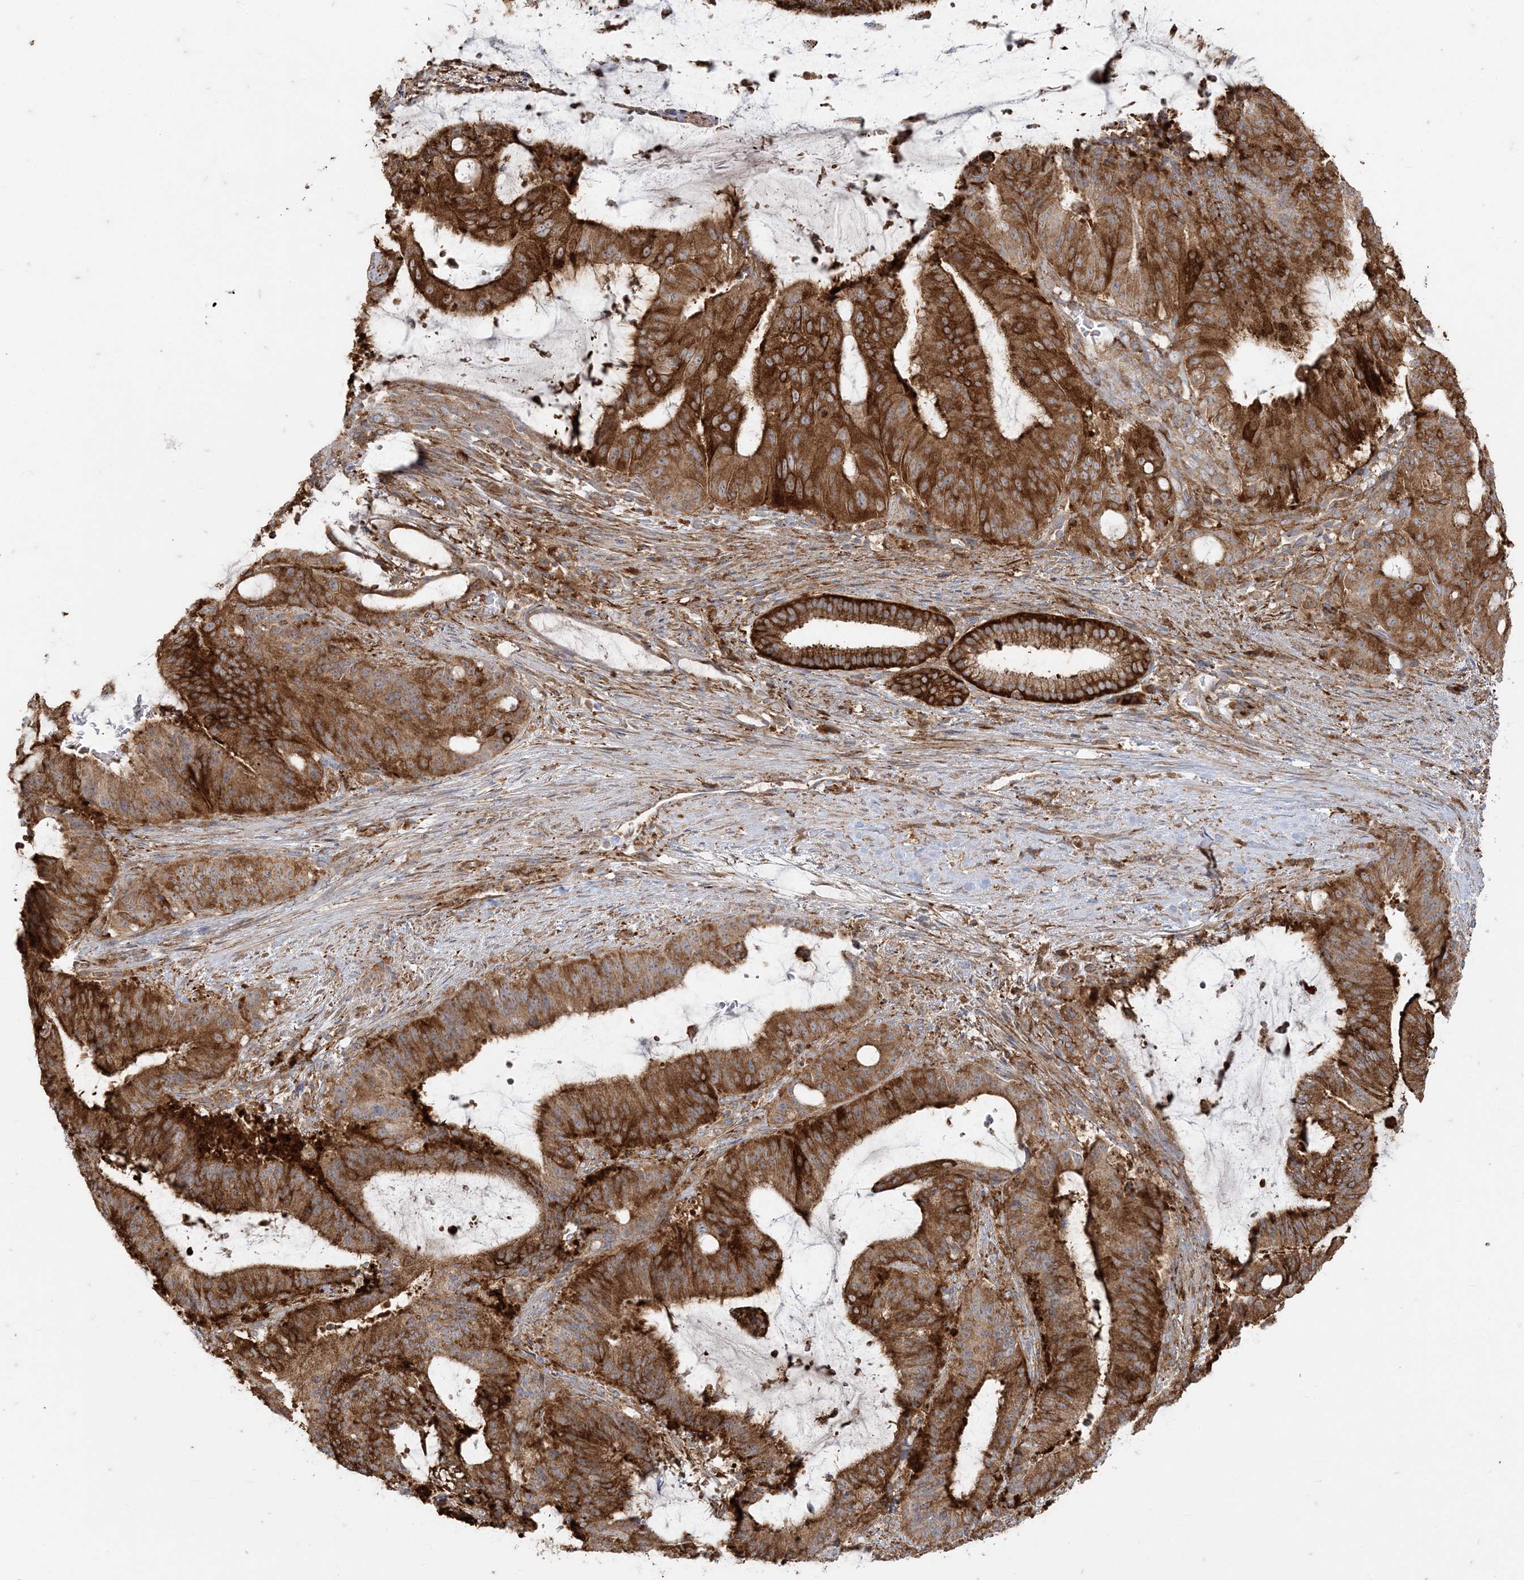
{"staining": {"intensity": "strong", "quantity": ">75%", "location": "cytoplasmic/membranous"}, "tissue": "liver cancer", "cell_type": "Tumor cells", "image_type": "cancer", "snomed": [{"axis": "morphology", "description": "Normal tissue, NOS"}, {"axis": "morphology", "description": "Cholangiocarcinoma"}, {"axis": "topography", "description": "Liver"}, {"axis": "topography", "description": "Peripheral nerve tissue"}], "caption": "Immunohistochemistry (IHC) (DAB (3,3'-diaminobenzidine)) staining of liver cancer displays strong cytoplasmic/membranous protein staining in approximately >75% of tumor cells. The staining was performed using DAB, with brown indicating positive protein expression. Nuclei are stained blue with hematoxylin.", "gene": "DERL3", "patient": {"sex": "female", "age": 73}}